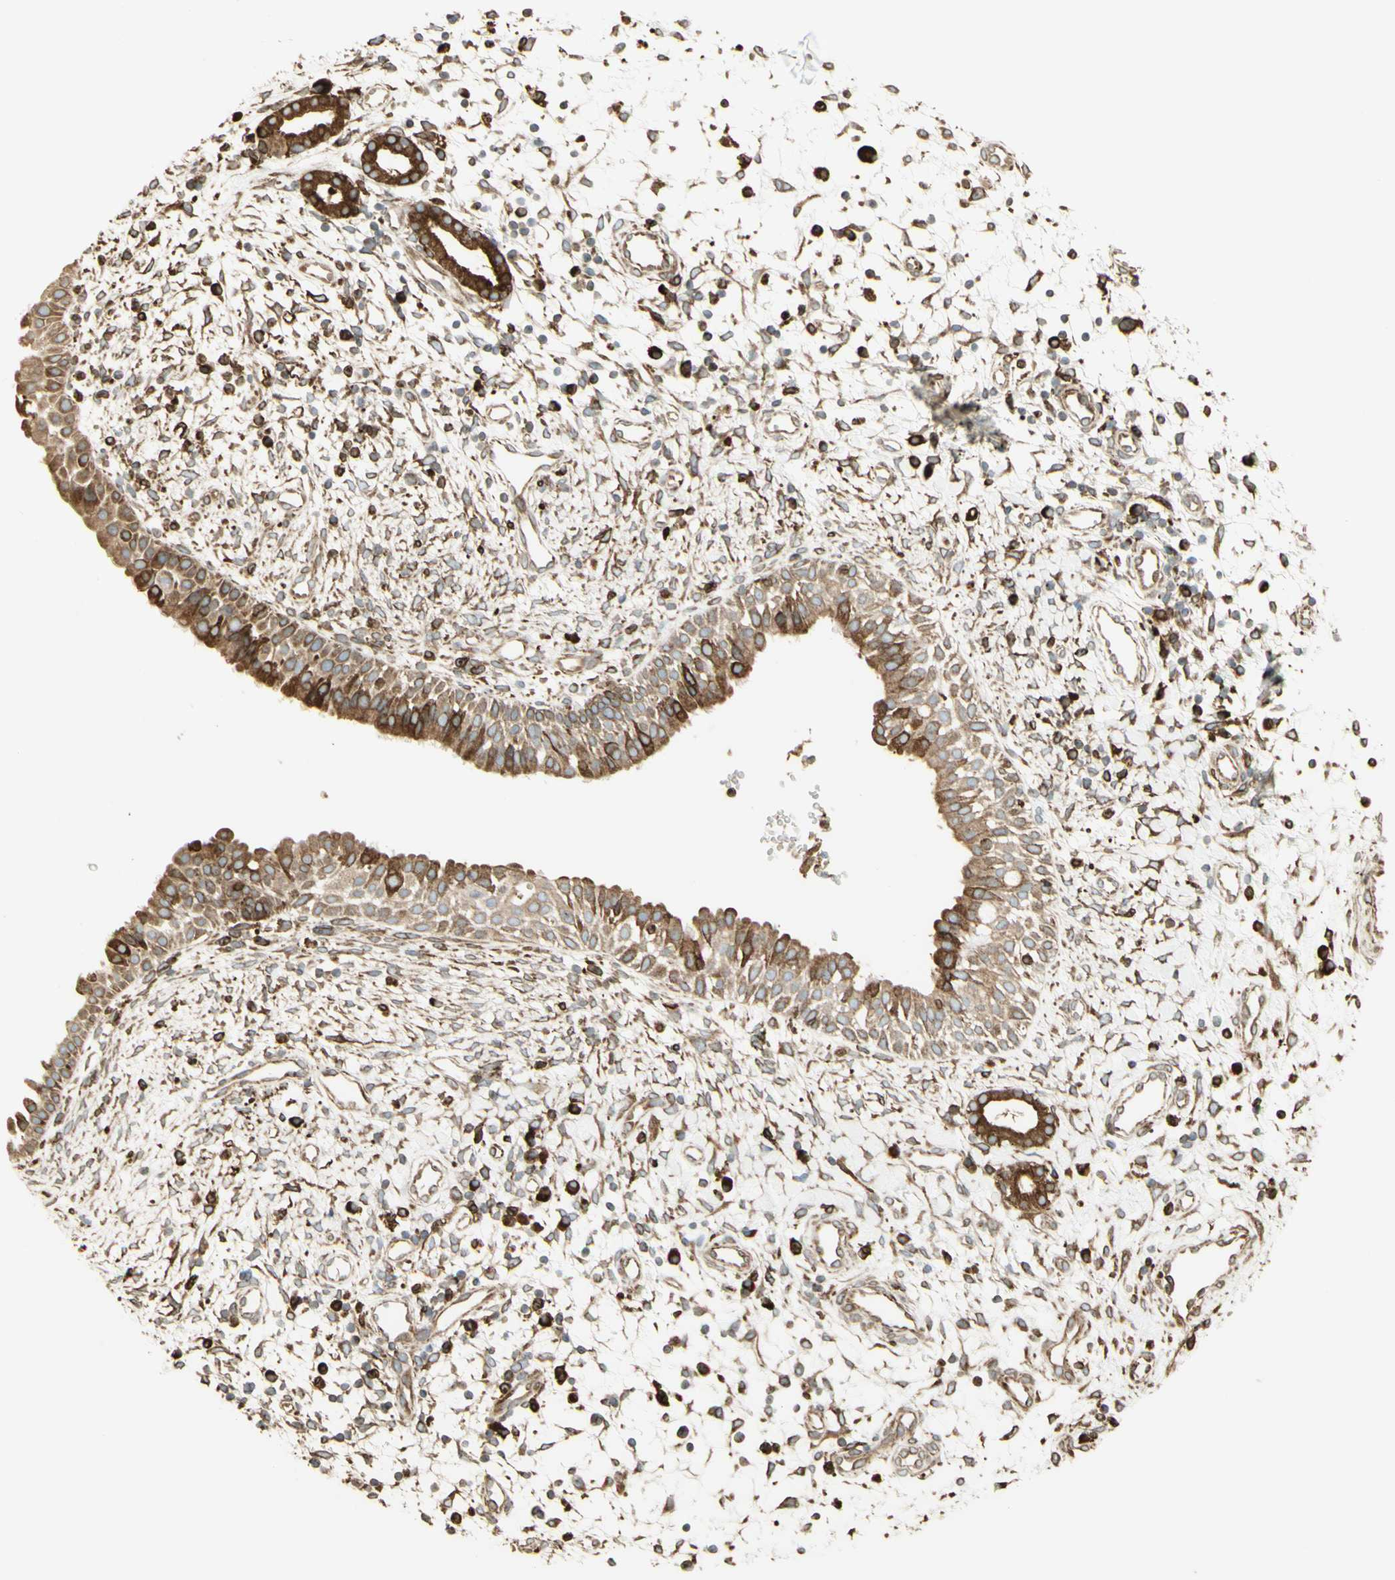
{"staining": {"intensity": "moderate", "quantity": "25%-75%", "location": "cytoplasmic/membranous"}, "tissue": "nasopharynx", "cell_type": "Respiratory epithelial cells", "image_type": "normal", "snomed": [{"axis": "morphology", "description": "Normal tissue, NOS"}, {"axis": "topography", "description": "Nasopharynx"}], "caption": "This photomicrograph shows normal nasopharynx stained with IHC to label a protein in brown. The cytoplasmic/membranous of respiratory epithelial cells show moderate positivity for the protein. Nuclei are counter-stained blue.", "gene": "CANX", "patient": {"sex": "male", "age": 22}}